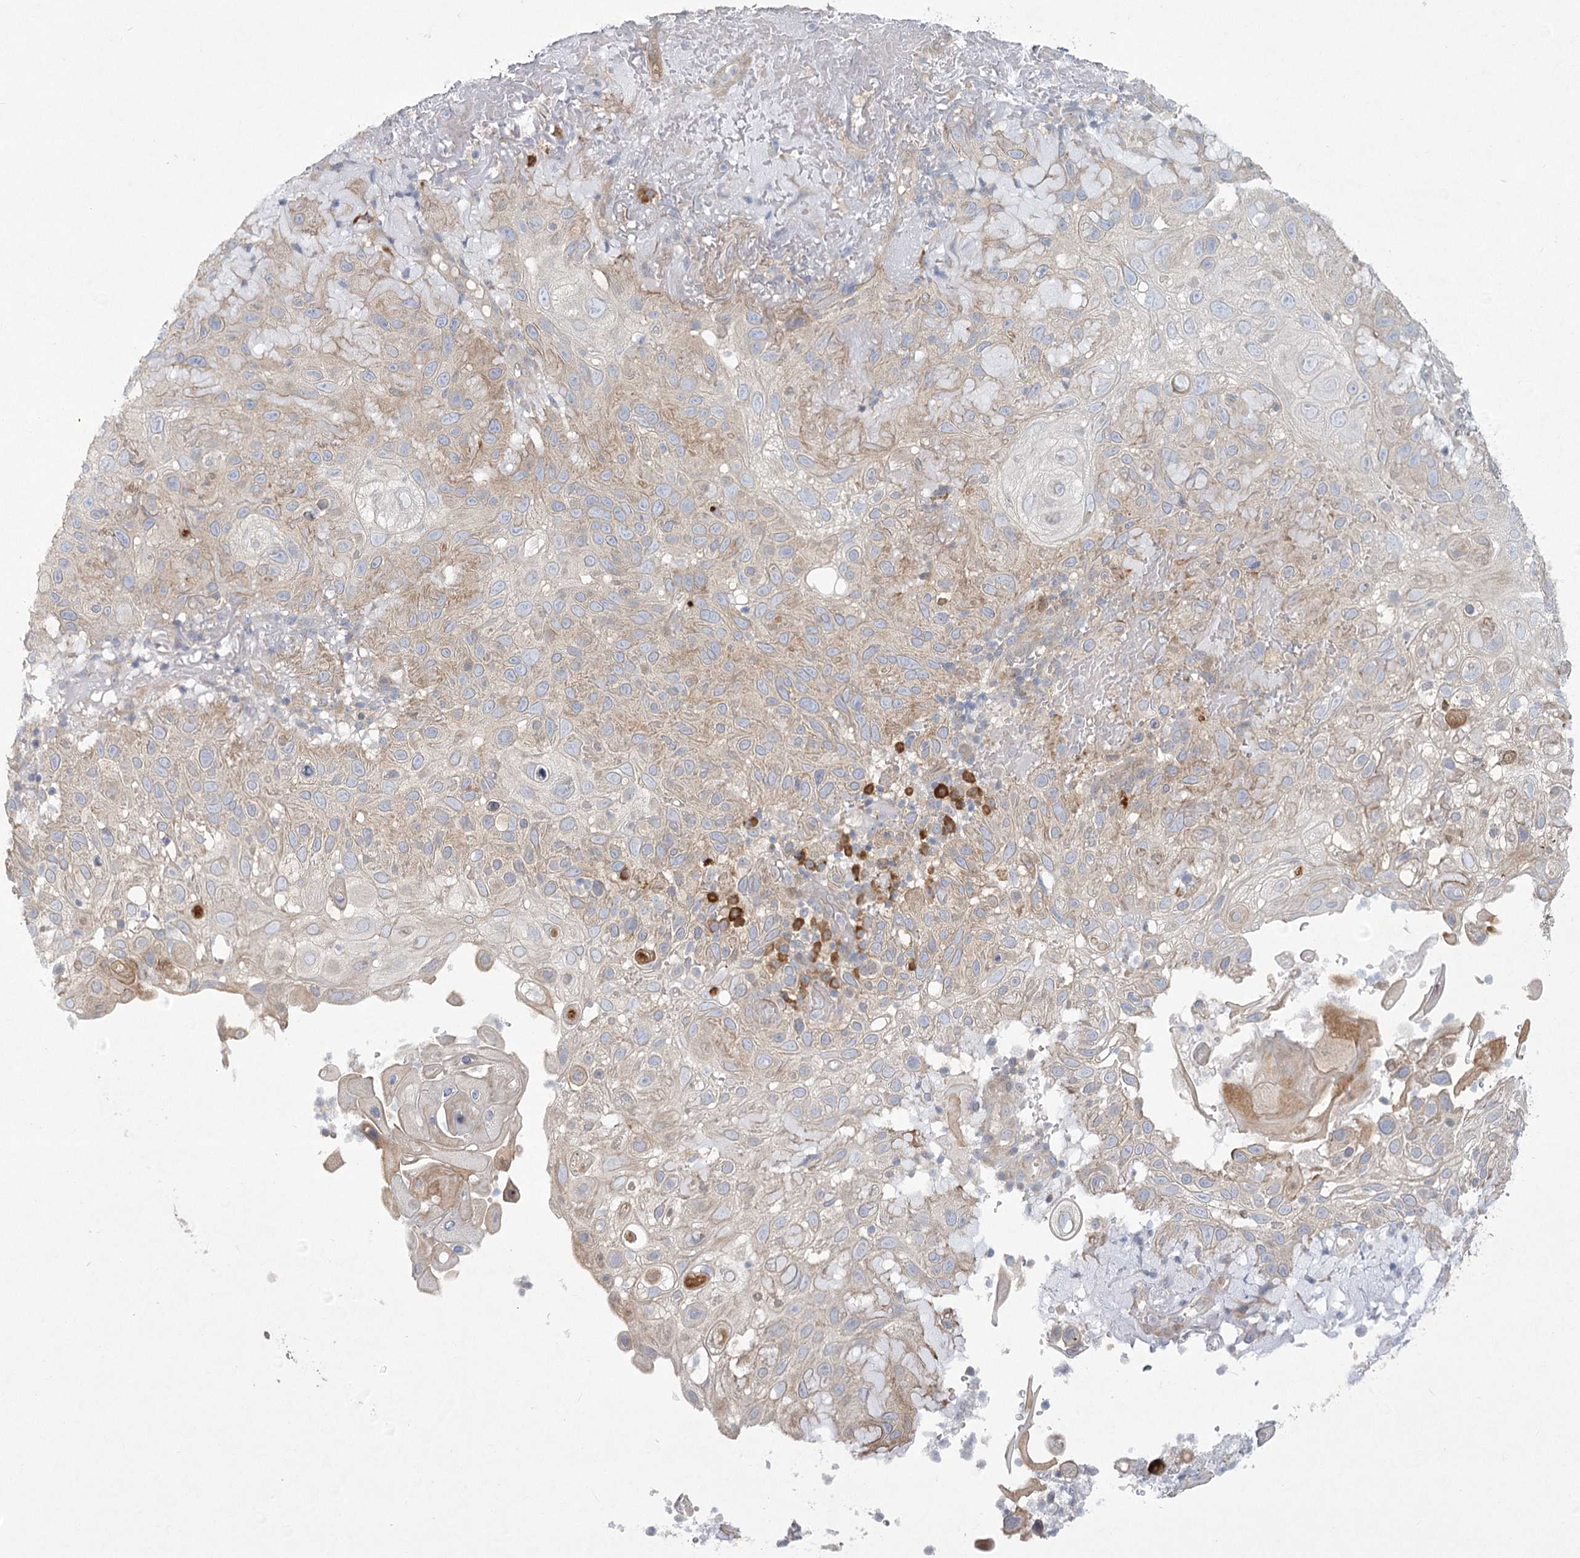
{"staining": {"intensity": "weak", "quantity": "25%-75%", "location": "cytoplasmic/membranous"}, "tissue": "skin cancer", "cell_type": "Tumor cells", "image_type": "cancer", "snomed": [{"axis": "morphology", "description": "Normal tissue, NOS"}, {"axis": "morphology", "description": "Squamous cell carcinoma, NOS"}, {"axis": "topography", "description": "Skin"}], "caption": "Weak cytoplasmic/membranous positivity for a protein is seen in about 25%-75% of tumor cells of skin squamous cell carcinoma using IHC.", "gene": "CAMTA1", "patient": {"sex": "female", "age": 96}}